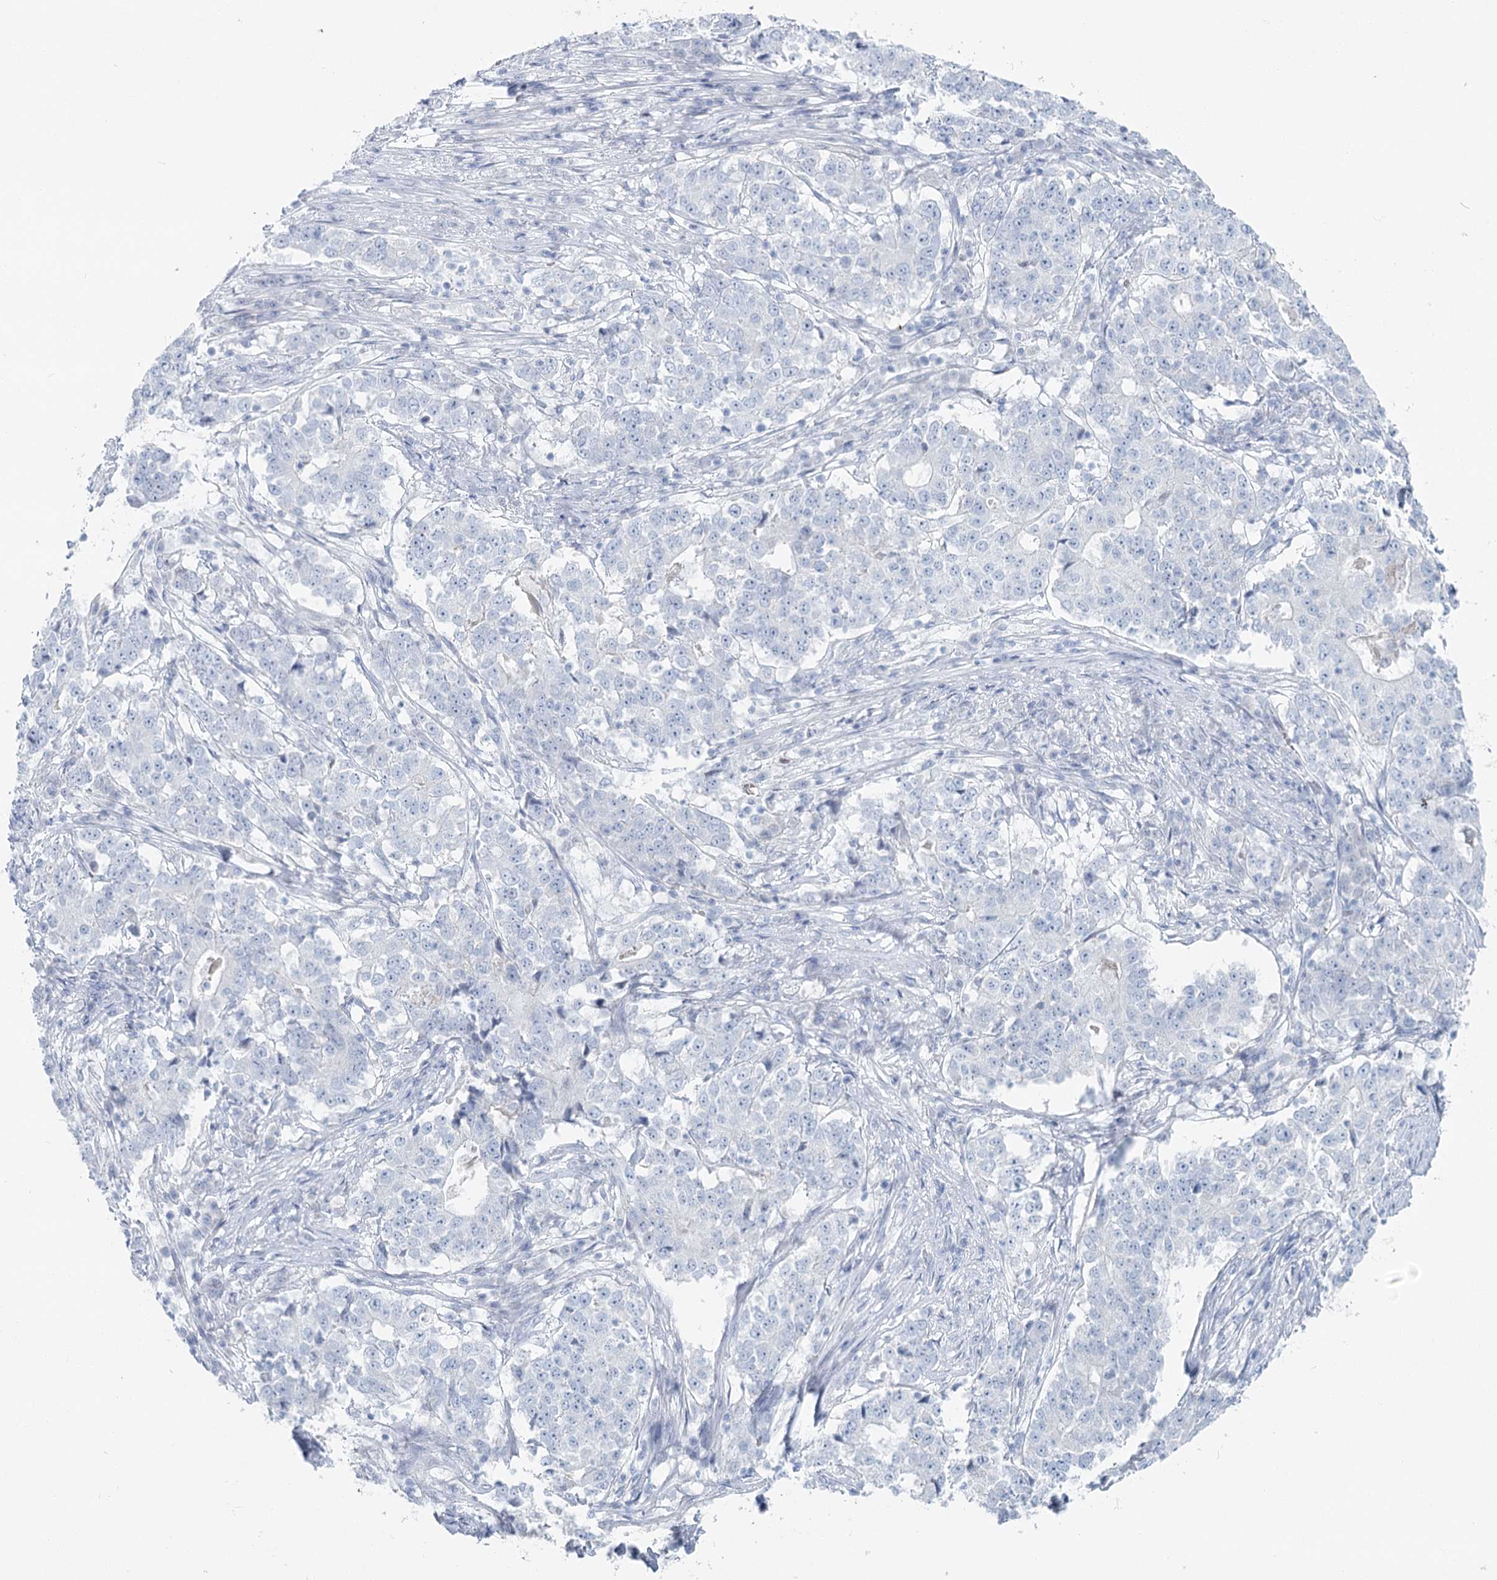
{"staining": {"intensity": "negative", "quantity": "none", "location": "none"}, "tissue": "stomach cancer", "cell_type": "Tumor cells", "image_type": "cancer", "snomed": [{"axis": "morphology", "description": "Adenocarcinoma, NOS"}, {"axis": "topography", "description": "Stomach"}], "caption": "Immunohistochemistry (IHC) of stomach cancer displays no expression in tumor cells. (Brightfield microscopy of DAB immunohistochemistry (IHC) at high magnification).", "gene": "IFIT5", "patient": {"sex": "male", "age": 59}}